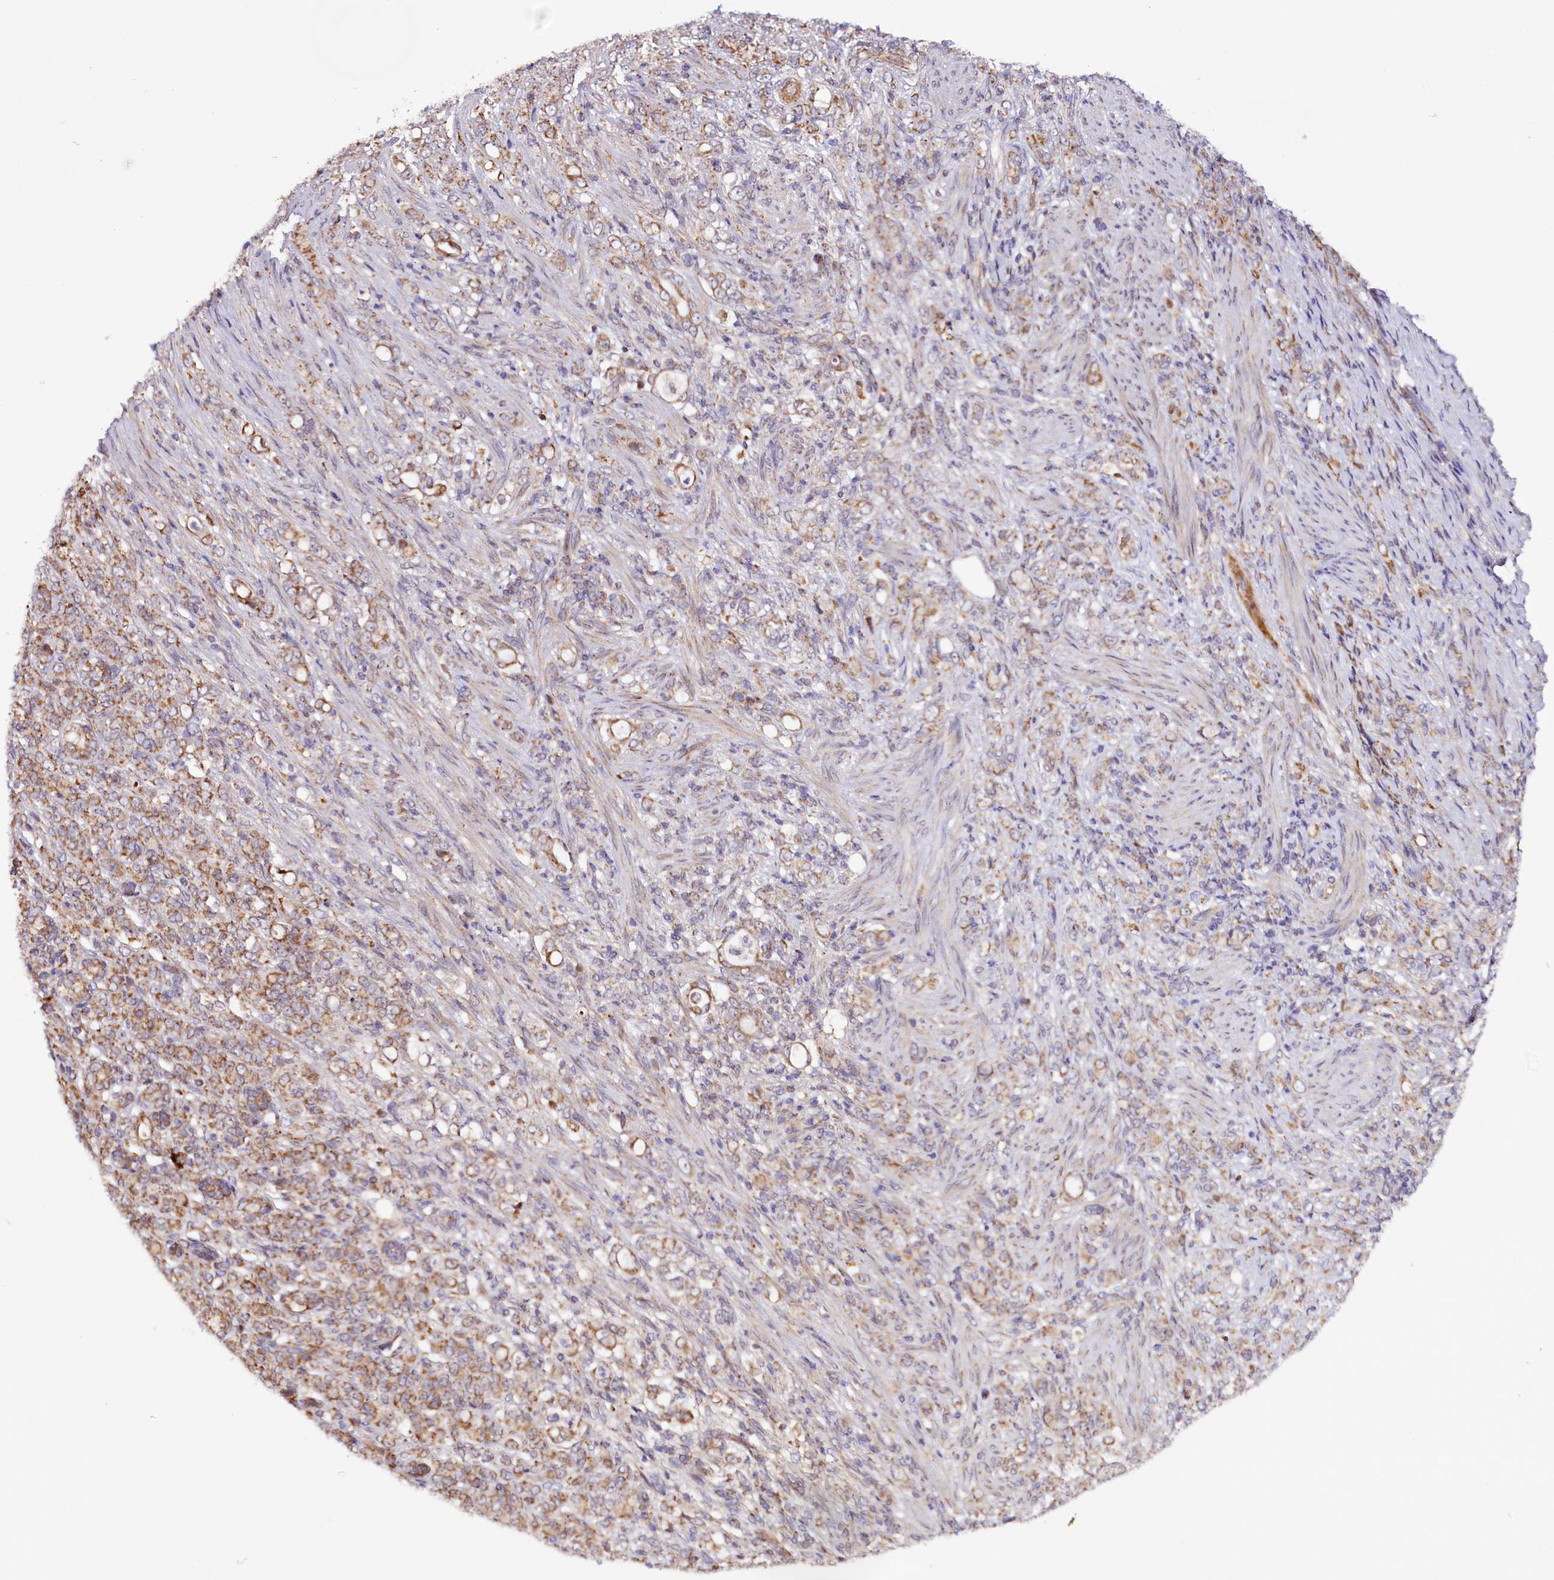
{"staining": {"intensity": "moderate", "quantity": ">75%", "location": "cytoplasmic/membranous"}, "tissue": "stomach cancer", "cell_type": "Tumor cells", "image_type": "cancer", "snomed": [{"axis": "morphology", "description": "Adenocarcinoma, NOS"}, {"axis": "topography", "description": "Stomach"}], "caption": "Immunohistochemical staining of stomach cancer shows medium levels of moderate cytoplasmic/membranous protein positivity in about >75% of tumor cells.", "gene": "ST7", "patient": {"sex": "female", "age": 79}}